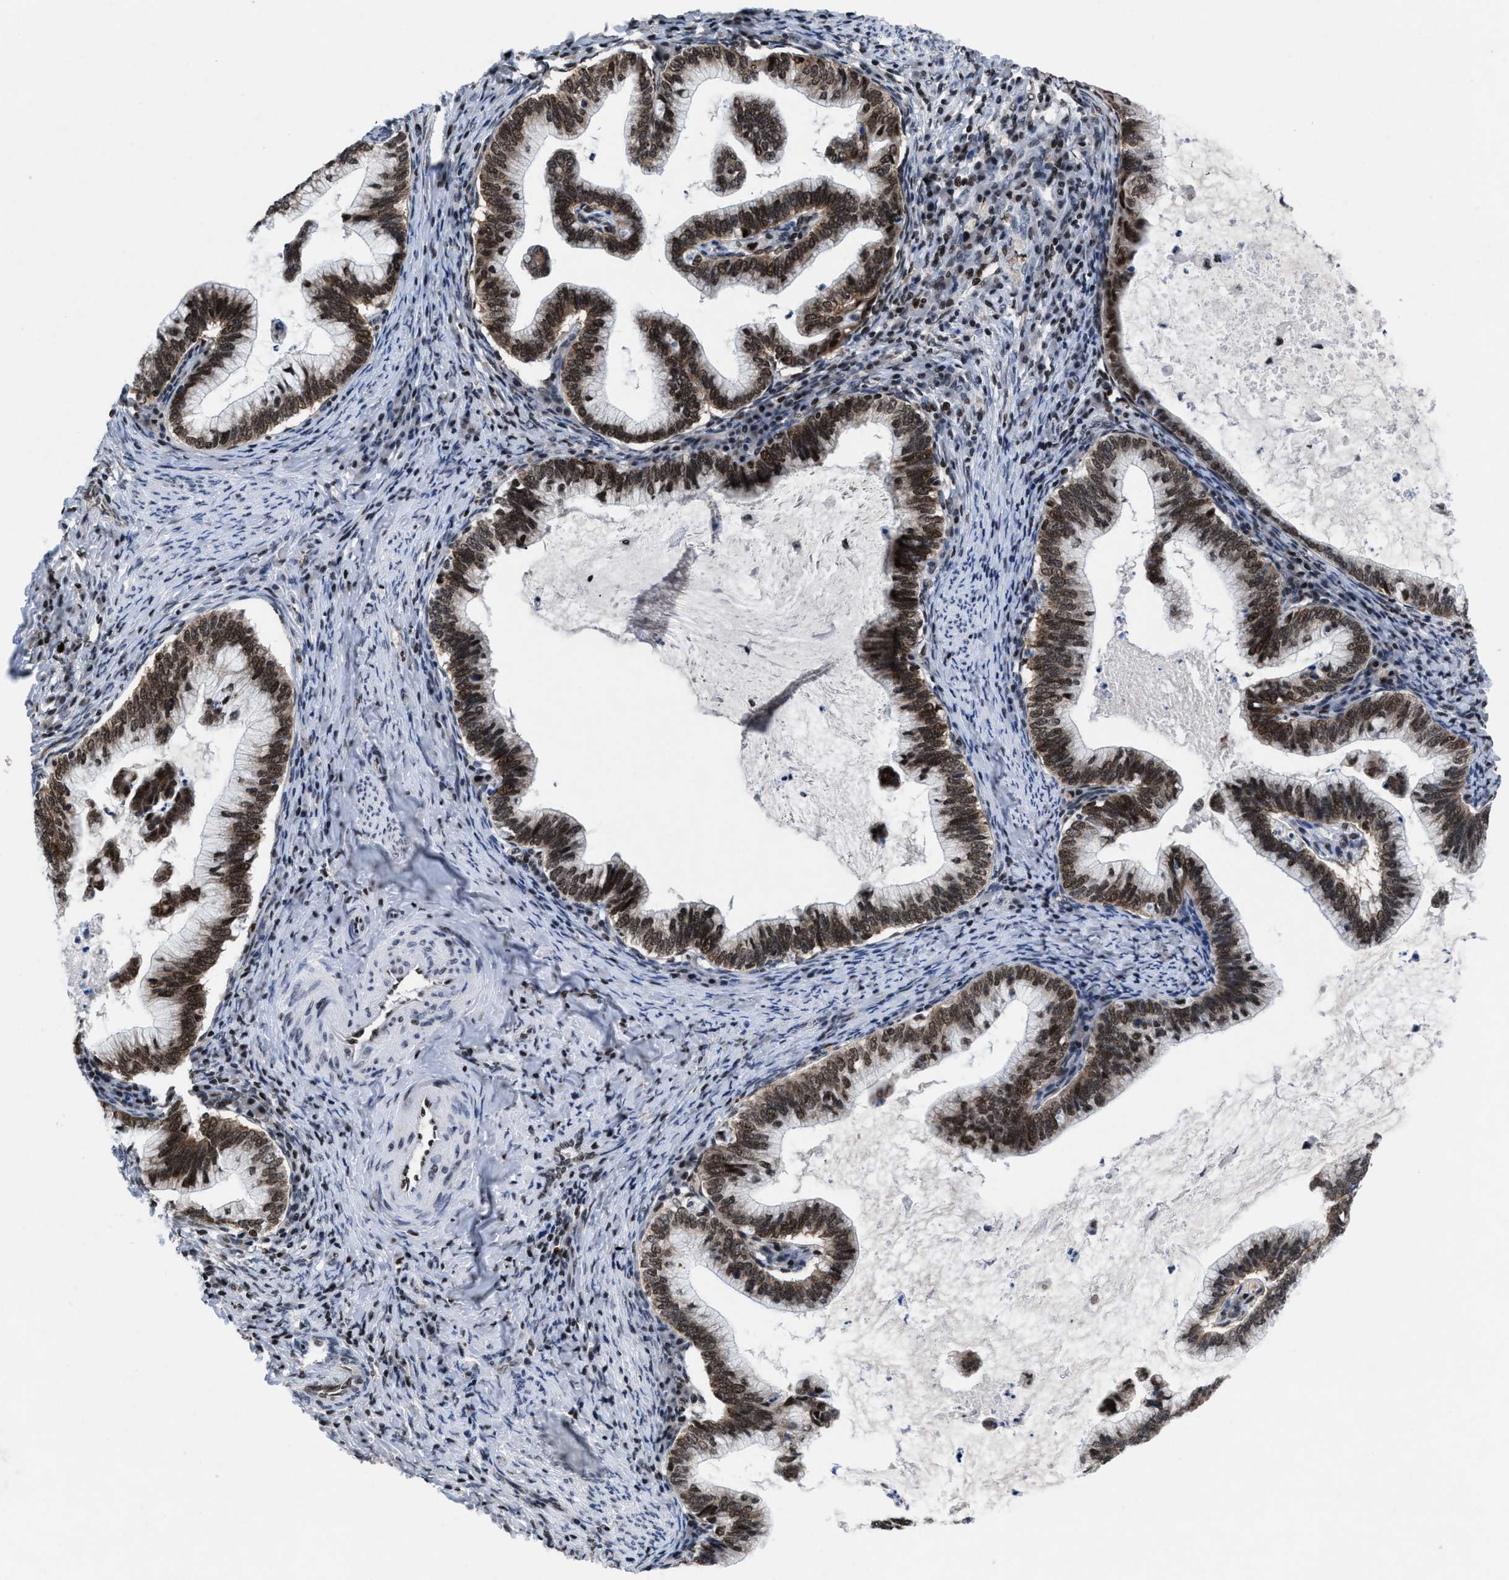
{"staining": {"intensity": "moderate", "quantity": ">75%", "location": "nuclear"}, "tissue": "cervical cancer", "cell_type": "Tumor cells", "image_type": "cancer", "snomed": [{"axis": "morphology", "description": "Adenocarcinoma, NOS"}, {"axis": "topography", "description": "Cervix"}], "caption": "Immunohistochemistry micrograph of human cervical cancer stained for a protein (brown), which exhibits medium levels of moderate nuclear positivity in approximately >75% of tumor cells.", "gene": "WDR81", "patient": {"sex": "female", "age": 36}}